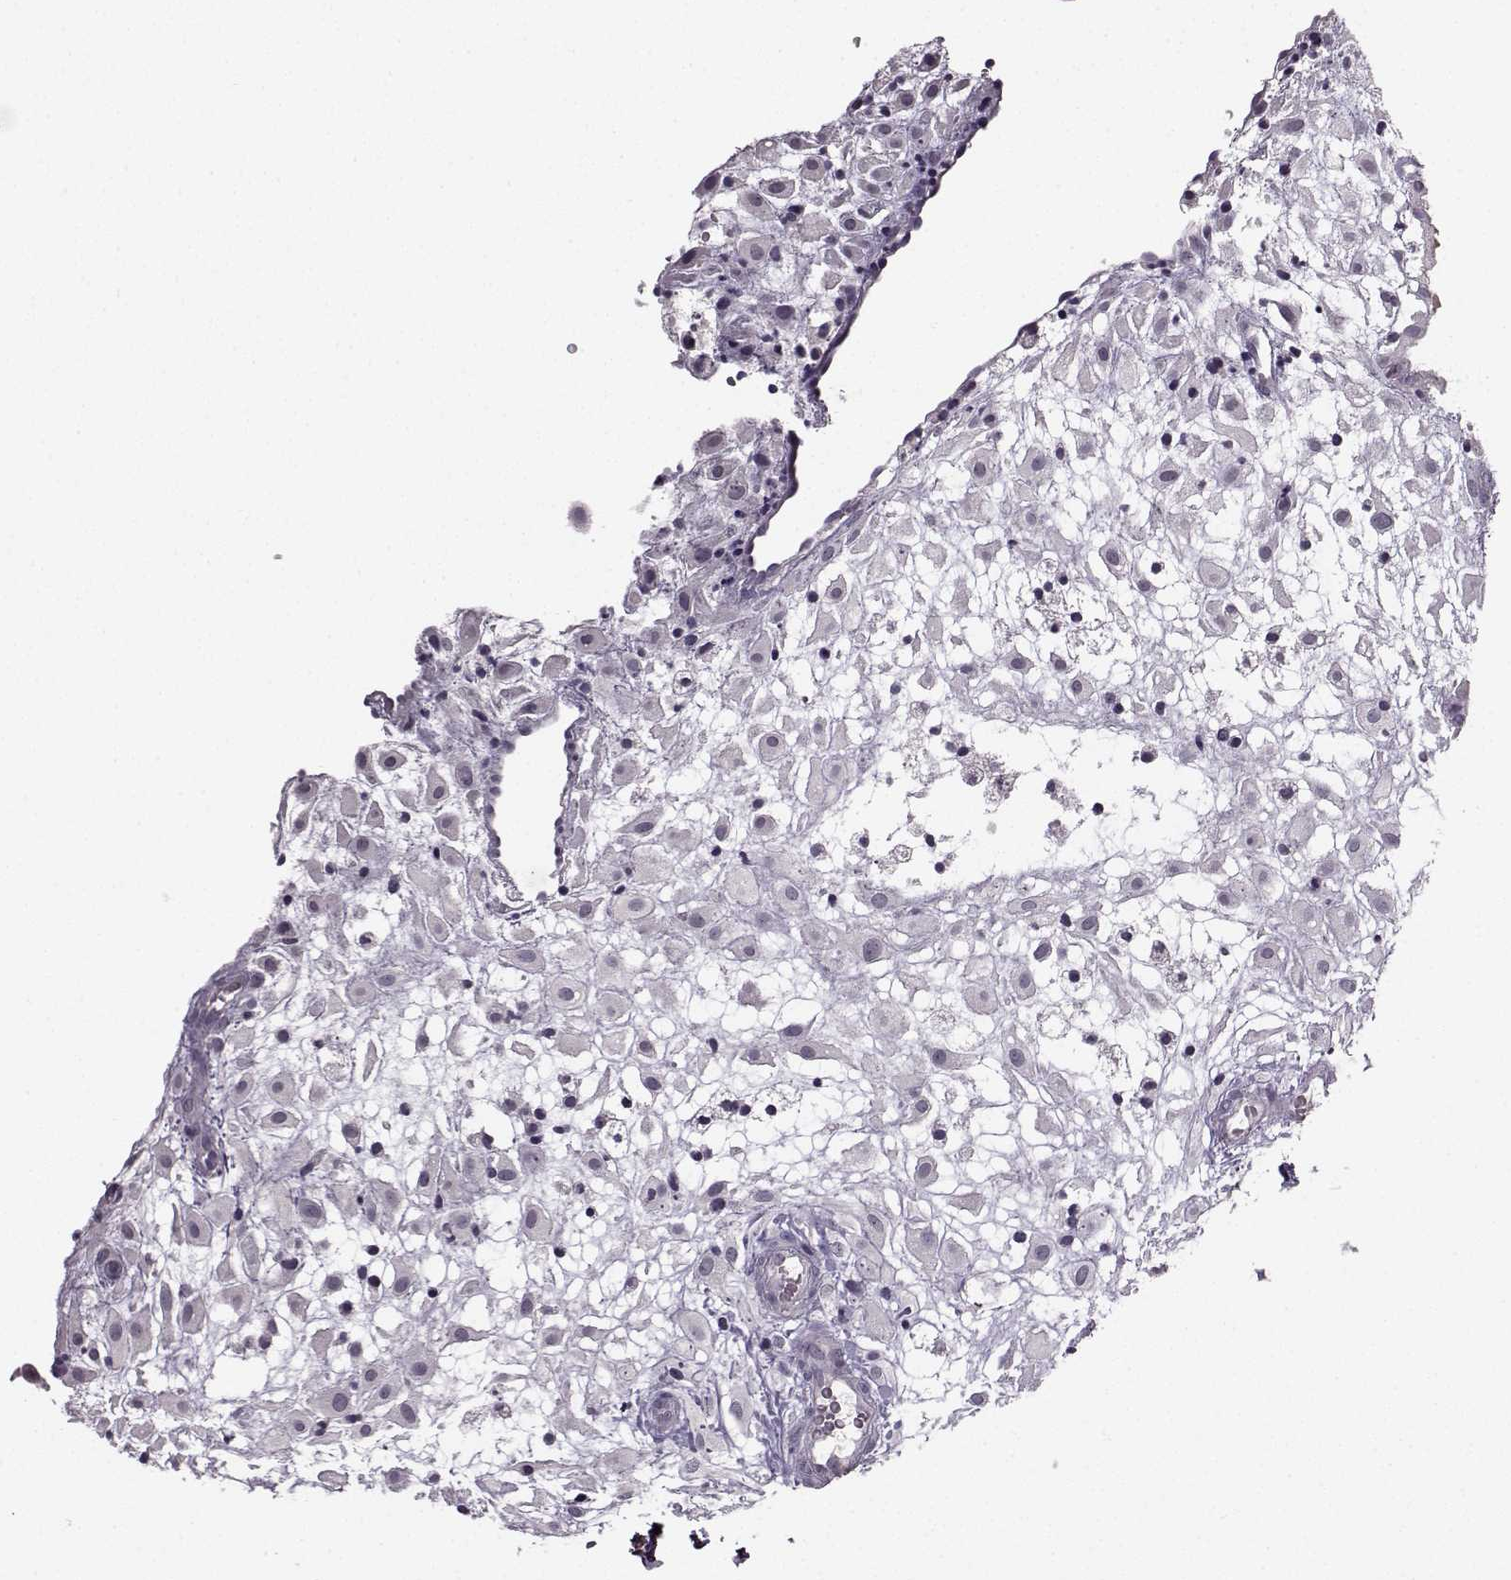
{"staining": {"intensity": "negative", "quantity": "none", "location": "none"}, "tissue": "placenta", "cell_type": "Decidual cells", "image_type": "normal", "snomed": [{"axis": "morphology", "description": "Normal tissue, NOS"}, {"axis": "topography", "description": "Placenta"}], "caption": "IHC image of unremarkable placenta: human placenta stained with DAB displays no significant protein positivity in decidual cells.", "gene": "LHB", "patient": {"sex": "female", "age": 24}}